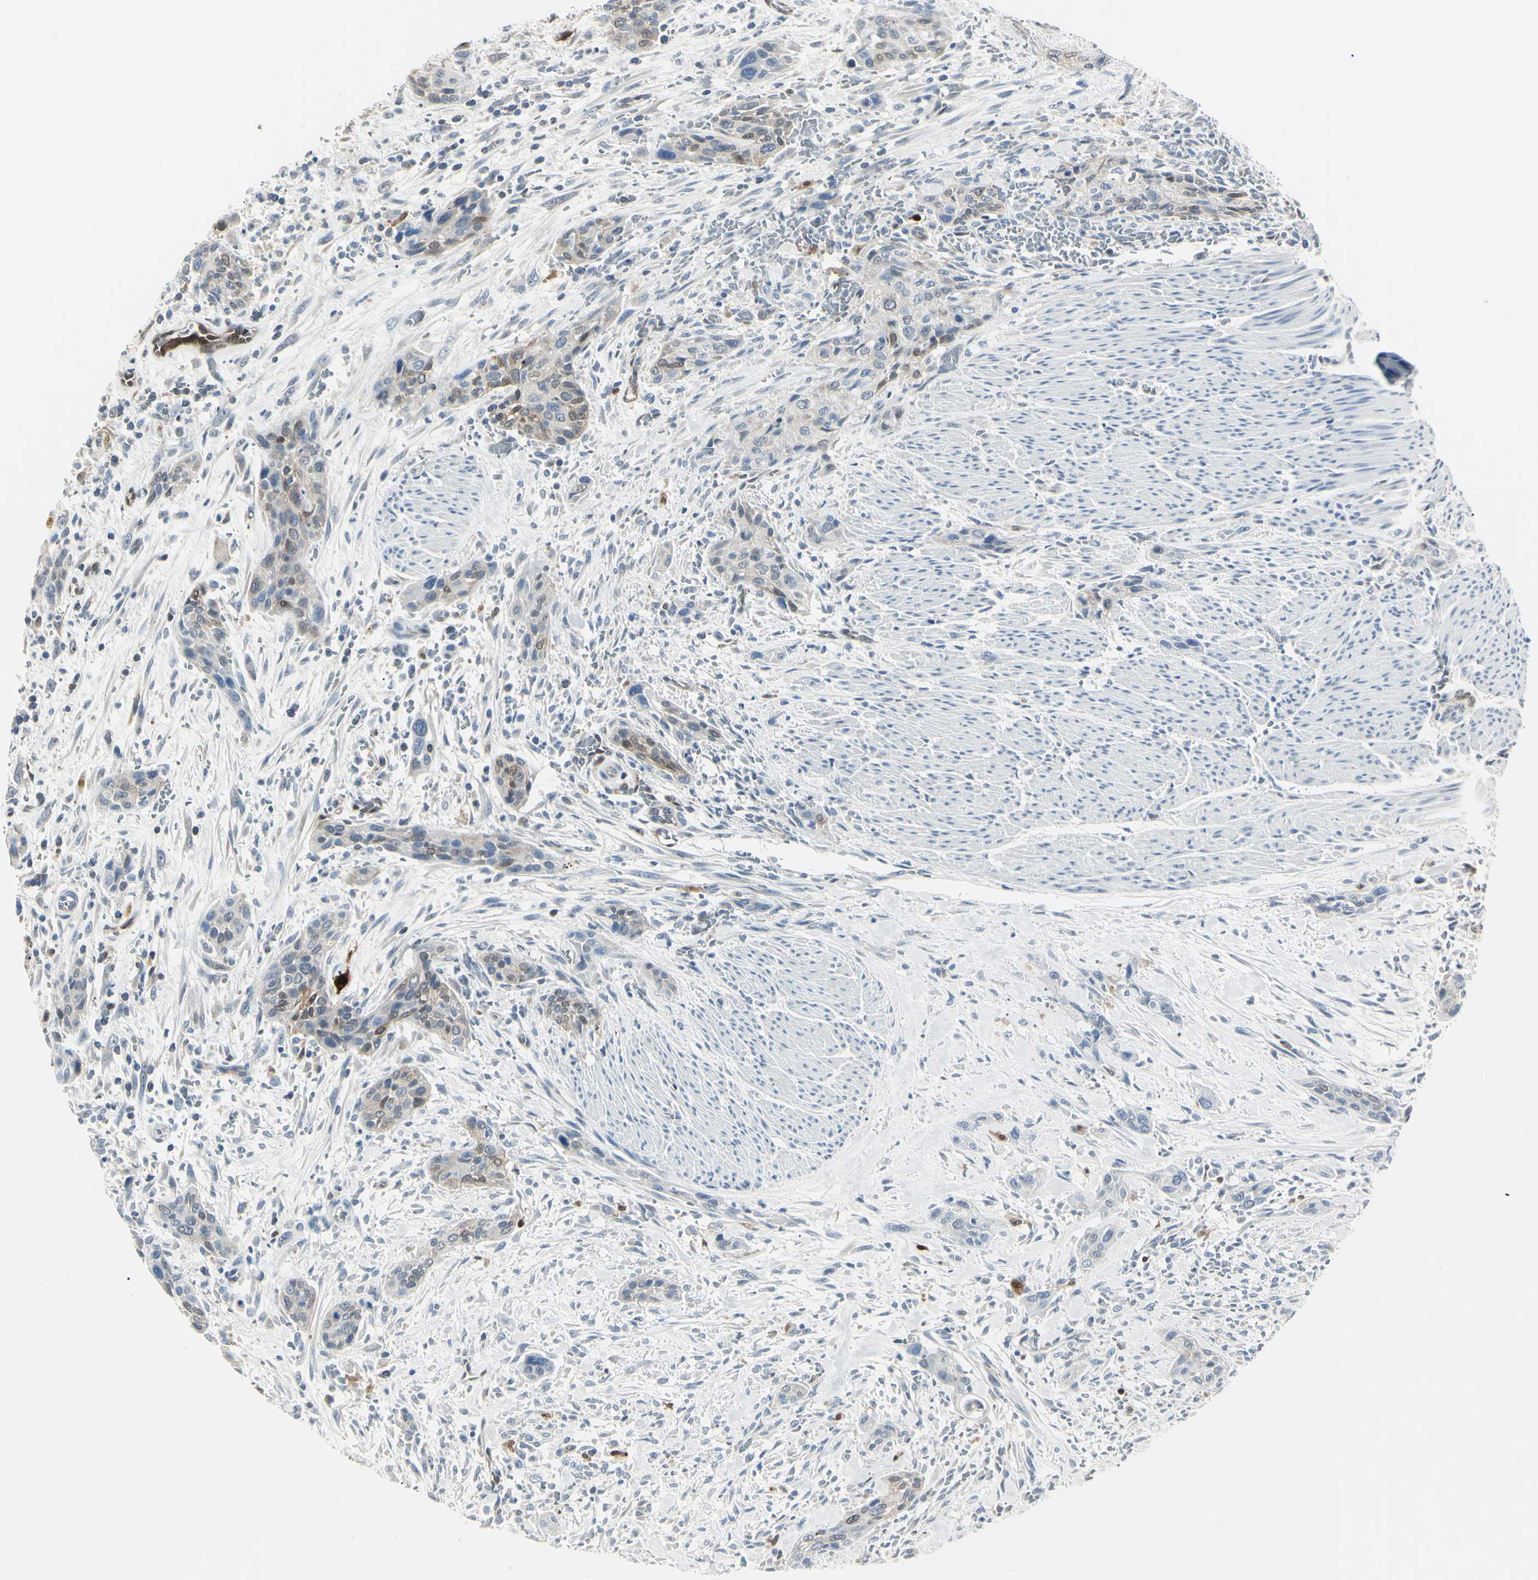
{"staining": {"intensity": "weak", "quantity": "<25%", "location": "cytoplasmic/membranous,nuclear"}, "tissue": "urothelial cancer", "cell_type": "Tumor cells", "image_type": "cancer", "snomed": [{"axis": "morphology", "description": "Urothelial carcinoma, High grade"}, {"axis": "topography", "description": "Urinary bladder"}], "caption": "High-grade urothelial carcinoma stained for a protein using IHC demonstrates no positivity tumor cells.", "gene": "AKR1C3", "patient": {"sex": "male", "age": 35}}